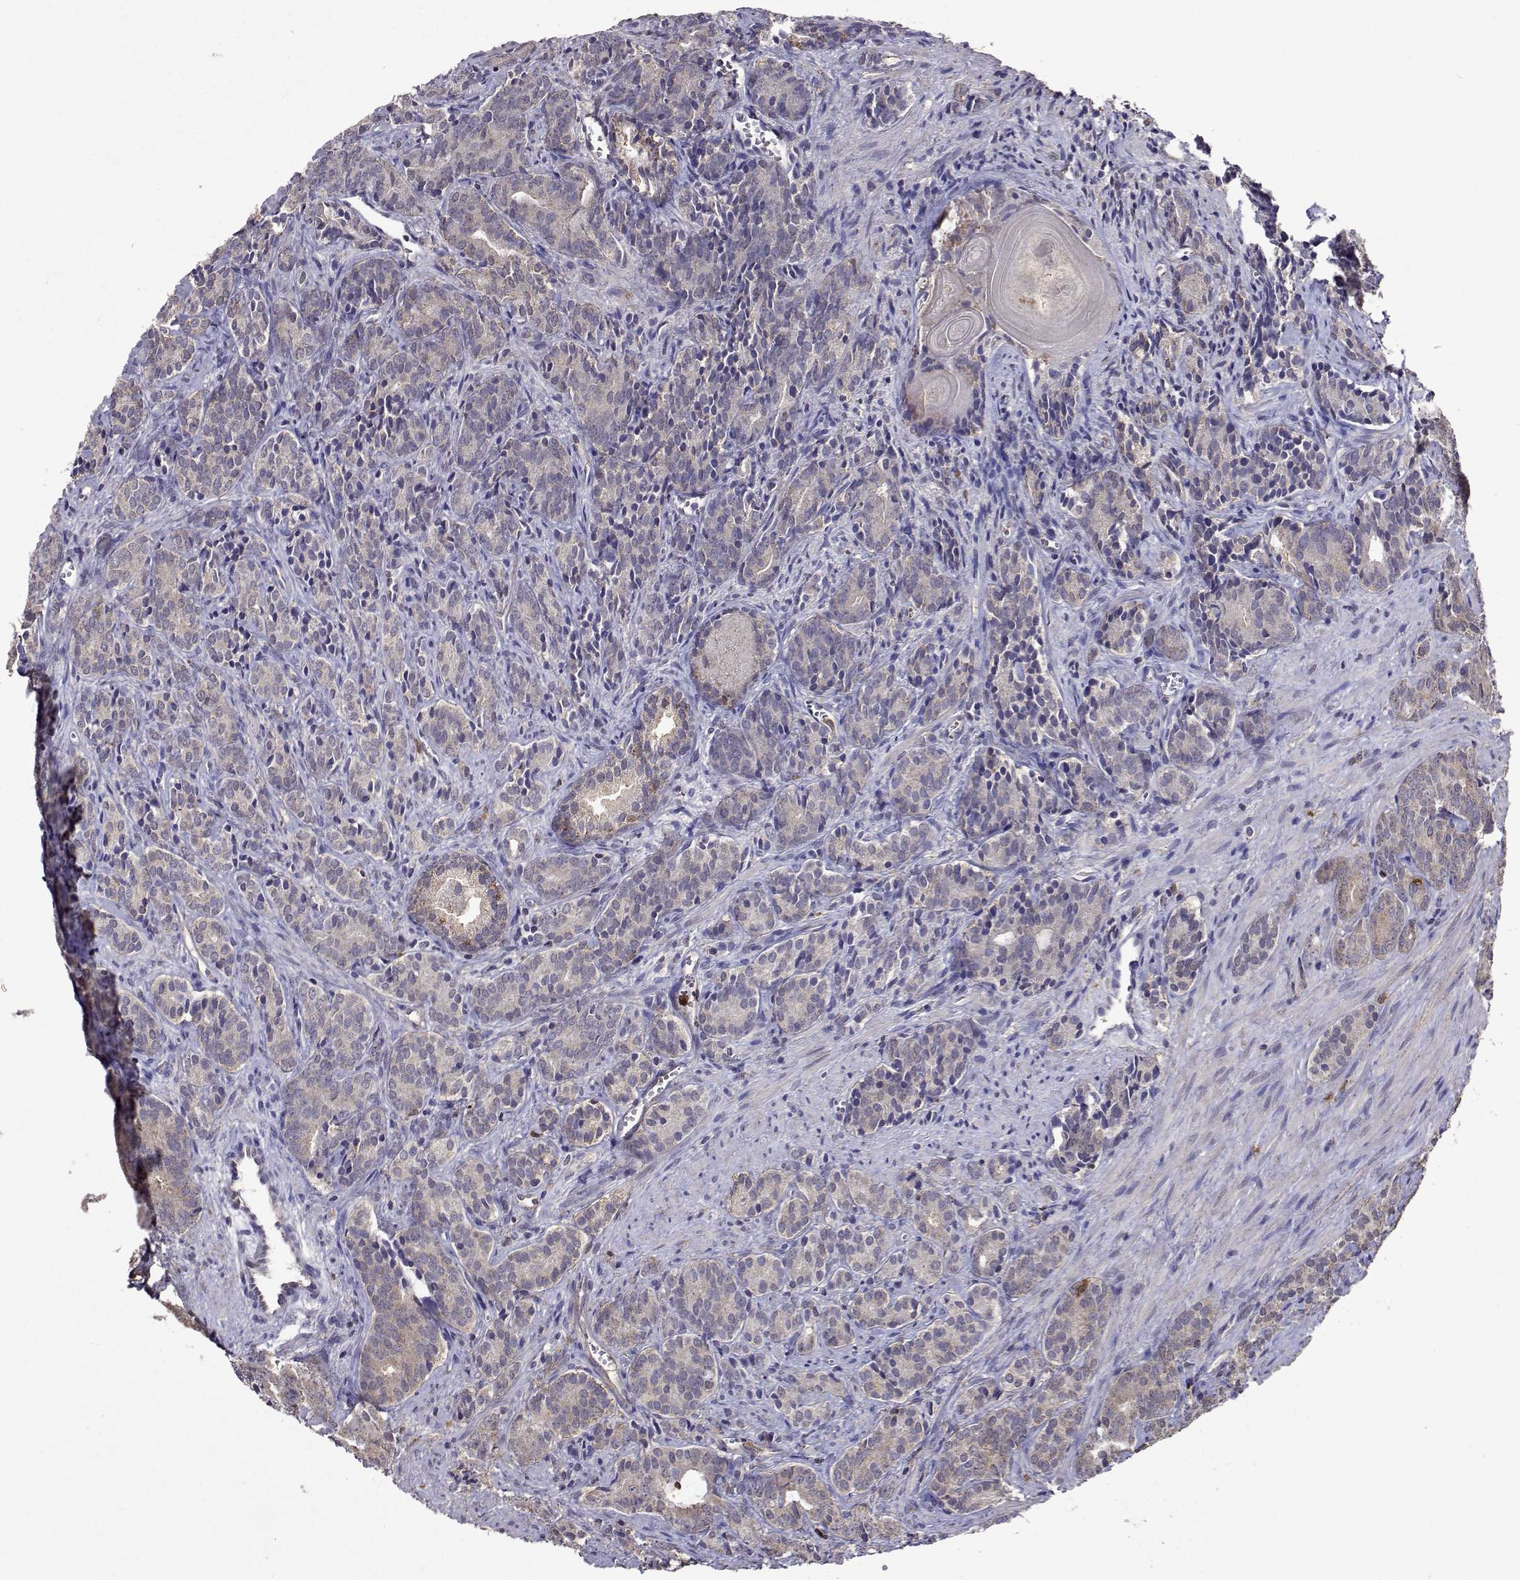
{"staining": {"intensity": "weak", "quantity": ">75%", "location": "cytoplasmic/membranous"}, "tissue": "prostate cancer", "cell_type": "Tumor cells", "image_type": "cancer", "snomed": [{"axis": "morphology", "description": "Adenocarcinoma, High grade"}, {"axis": "topography", "description": "Prostate"}], "caption": "Protein staining of high-grade adenocarcinoma (prostate) tissue demonstrates weak cytoplasmic/membranous expression in about >75% of tumor cells.", "gene": "APAF1", "patient": {"sex": "male", "age": 84}}